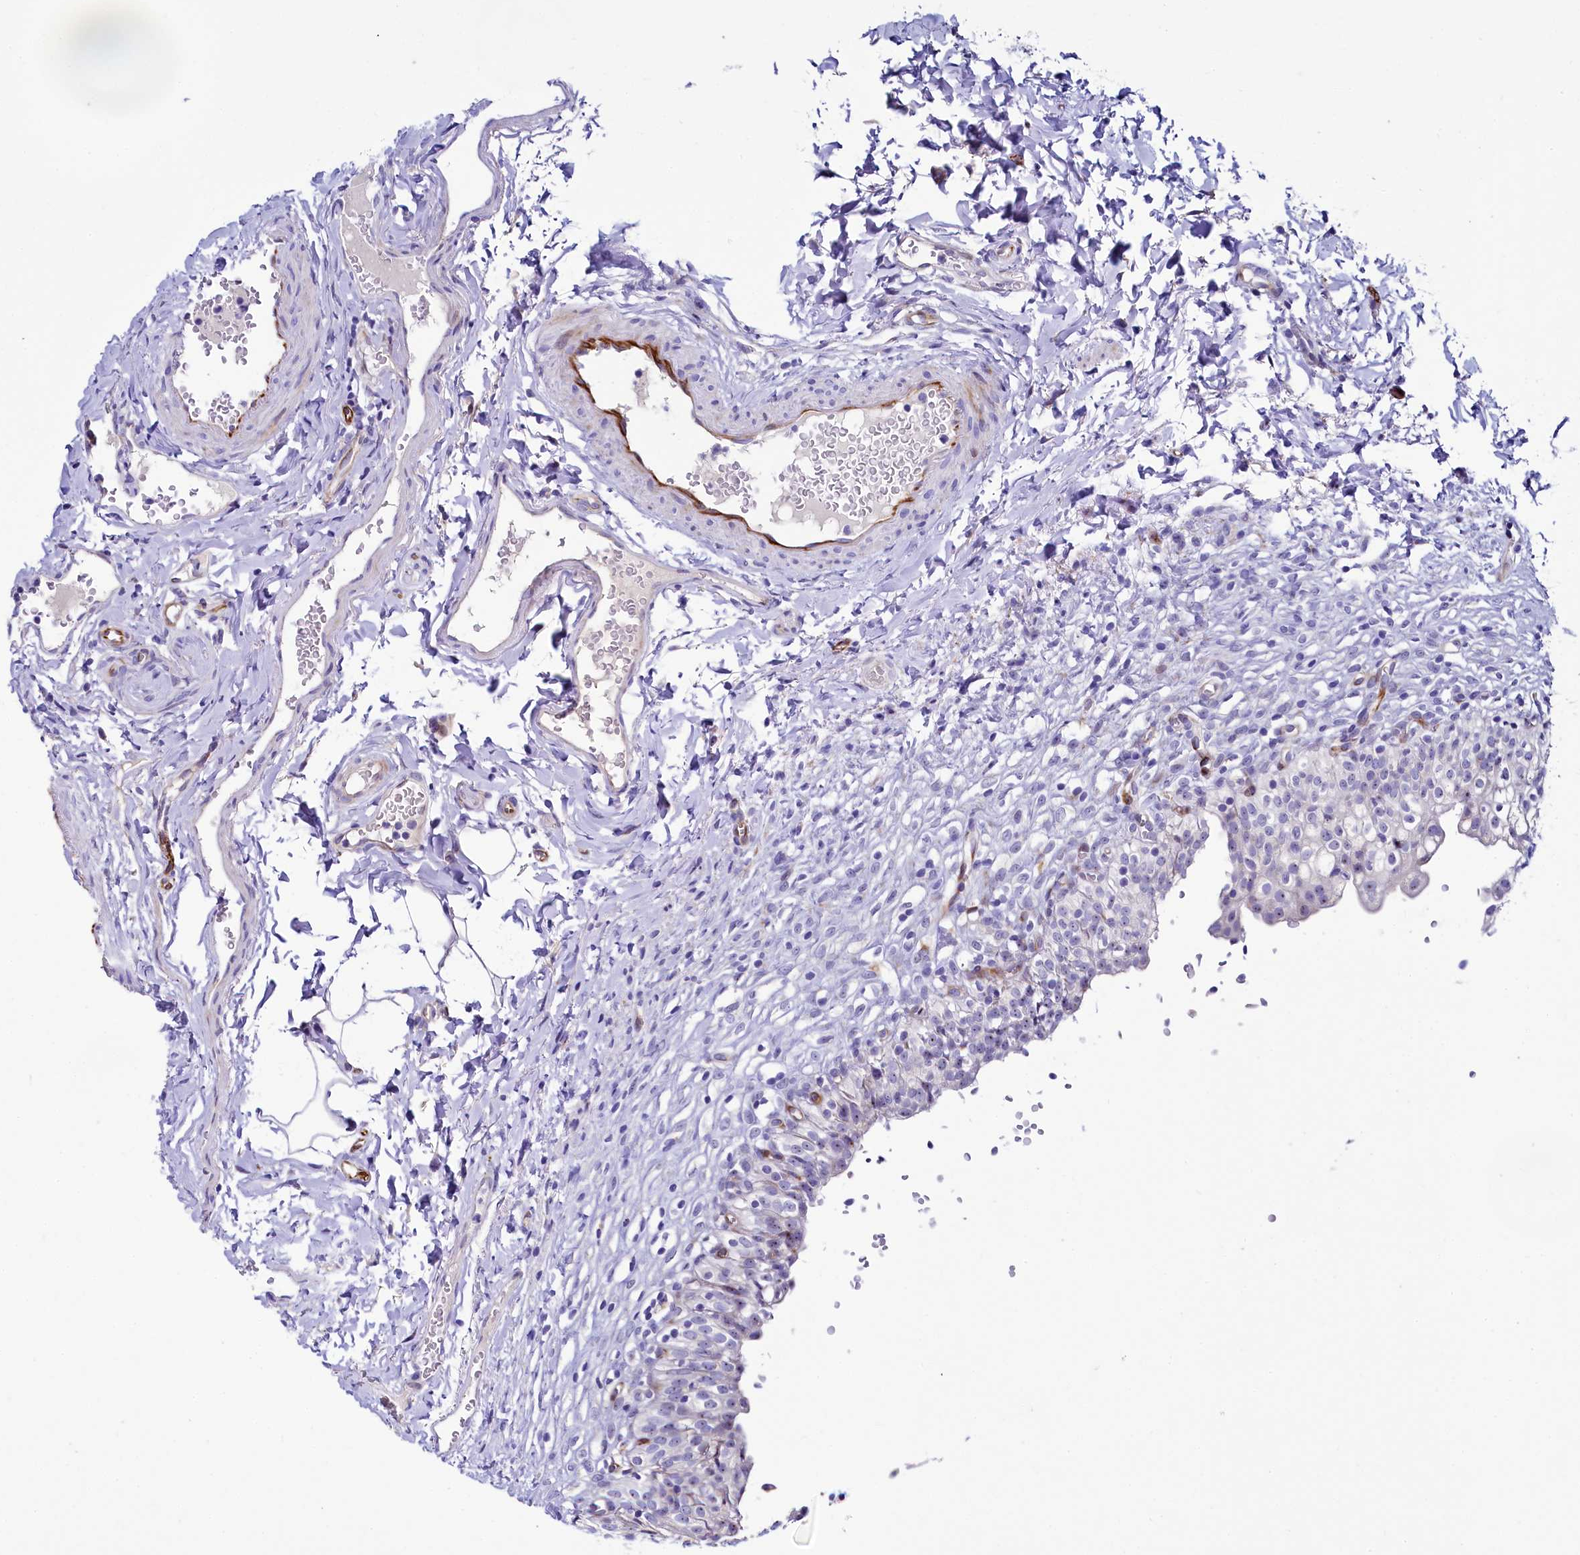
{"staining": {"intensity": "negative", "quantity": "none", "location": "none"}, "tissue": "urinary bladder", "cell_type": "Urothelial cells", "image_type": "normal", "snomed": [{"axis": "morphology", "description": "Normal tissue, NOS"}, {"axis": "topography", "description": "Urinary bladder"}], "caption": "A high-resolution photomicrograph shows immunohistochemistry (IHC) staining of unremarkable urinary bladder, which exhibits no significant expression in urothelial cells.", "gene": "SH3TC2", "patient": {"sex": "male", "age": 55}}